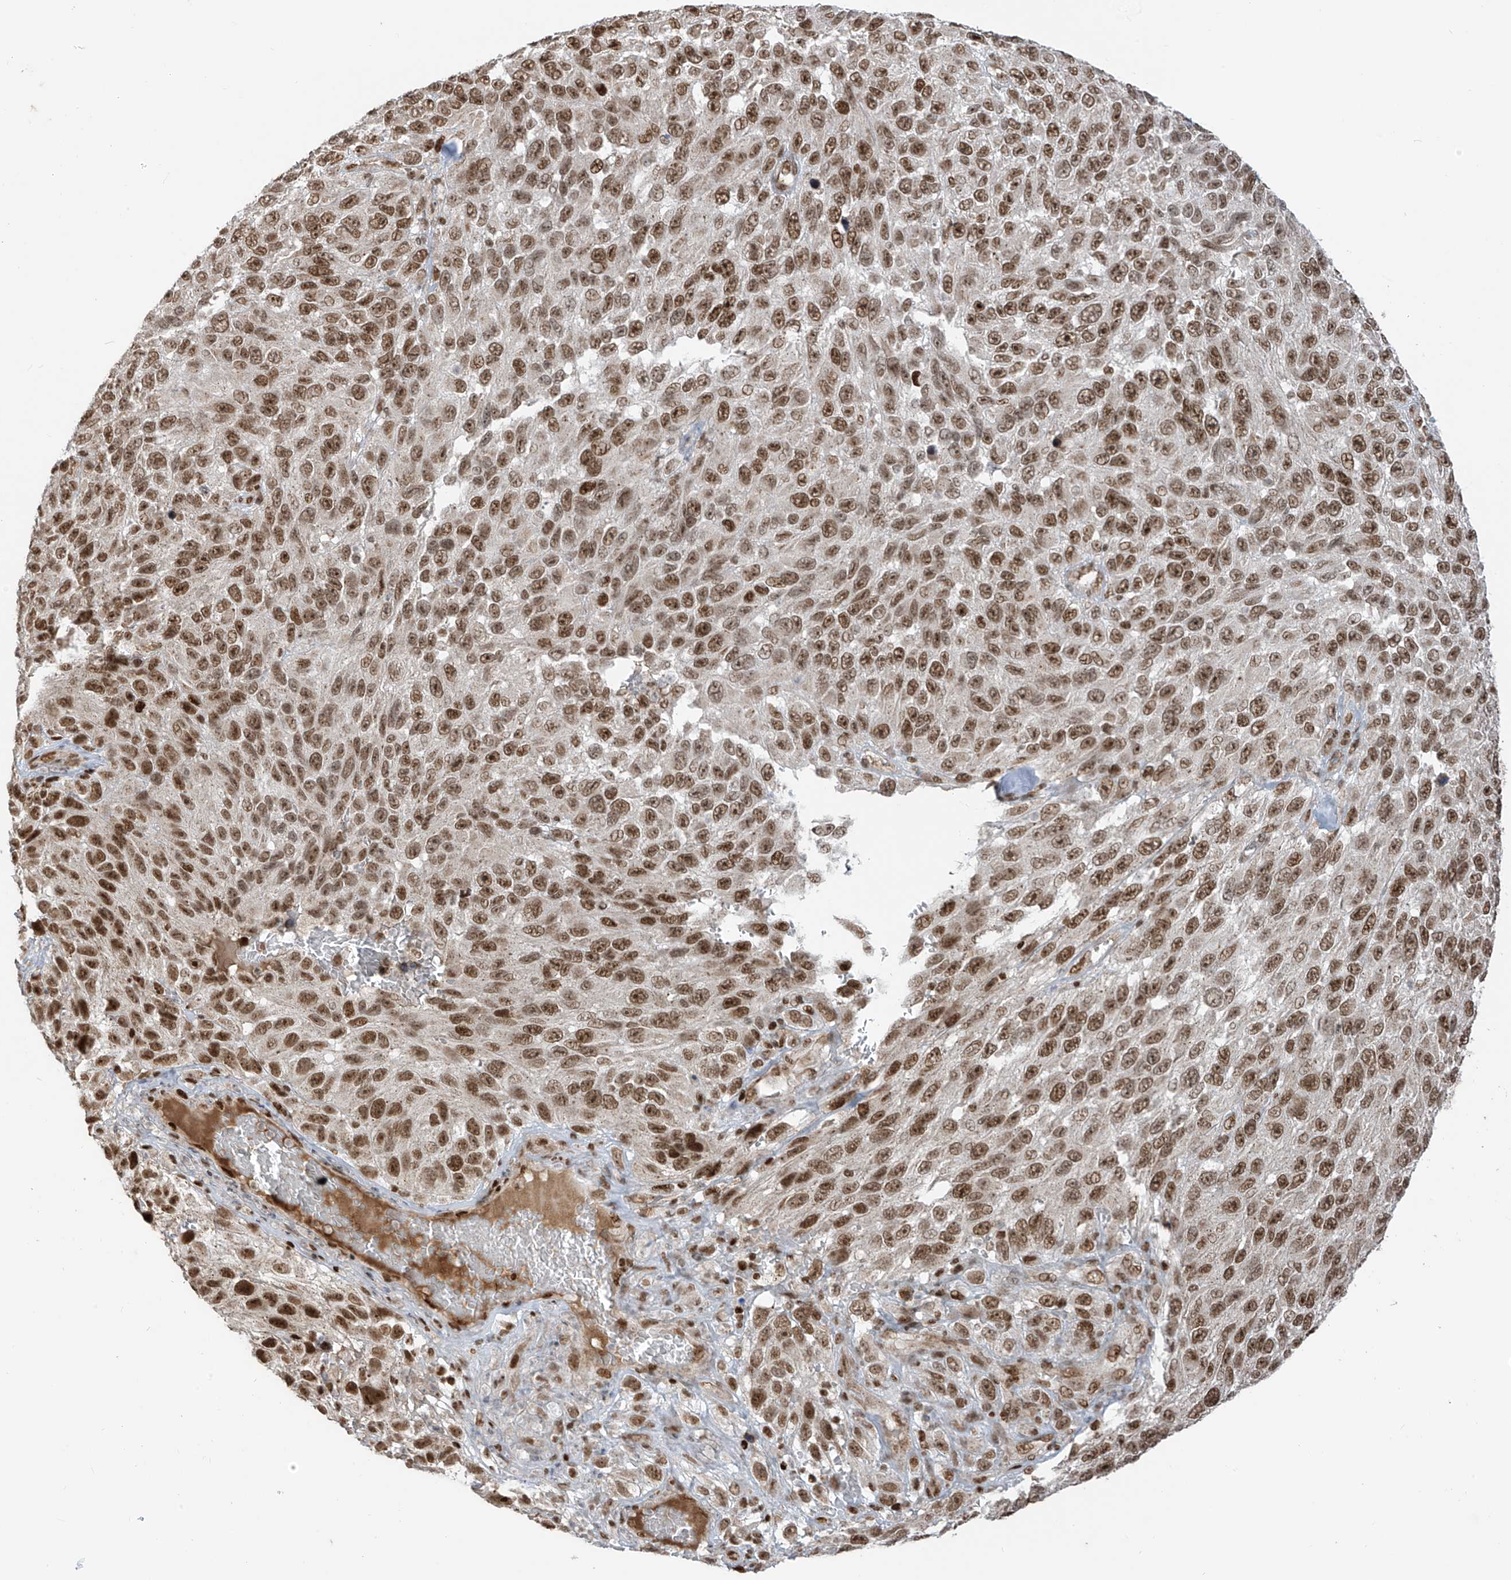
{"staining": {"intensity": "moderate", "quantity": ">75%", "location": "nuclear"}, "tissue": "melanoma", "cell_type": "Tumor cells", "image_type": "cancer", "snomed": [{"axis": "morphology", "description": "Malignant melanoma, NOS"}, {"axis": "topography", "description": "Skin"}], "caption": "Brown immunohistochemical staining in melanoma exhibits moderate nuclear expression in approximately >75% of tumor cells. (IHC, brightfield microscopy, high magnification).", "gene": "ARHGEF3", "patient": {"sex": "female", "age": 96}}